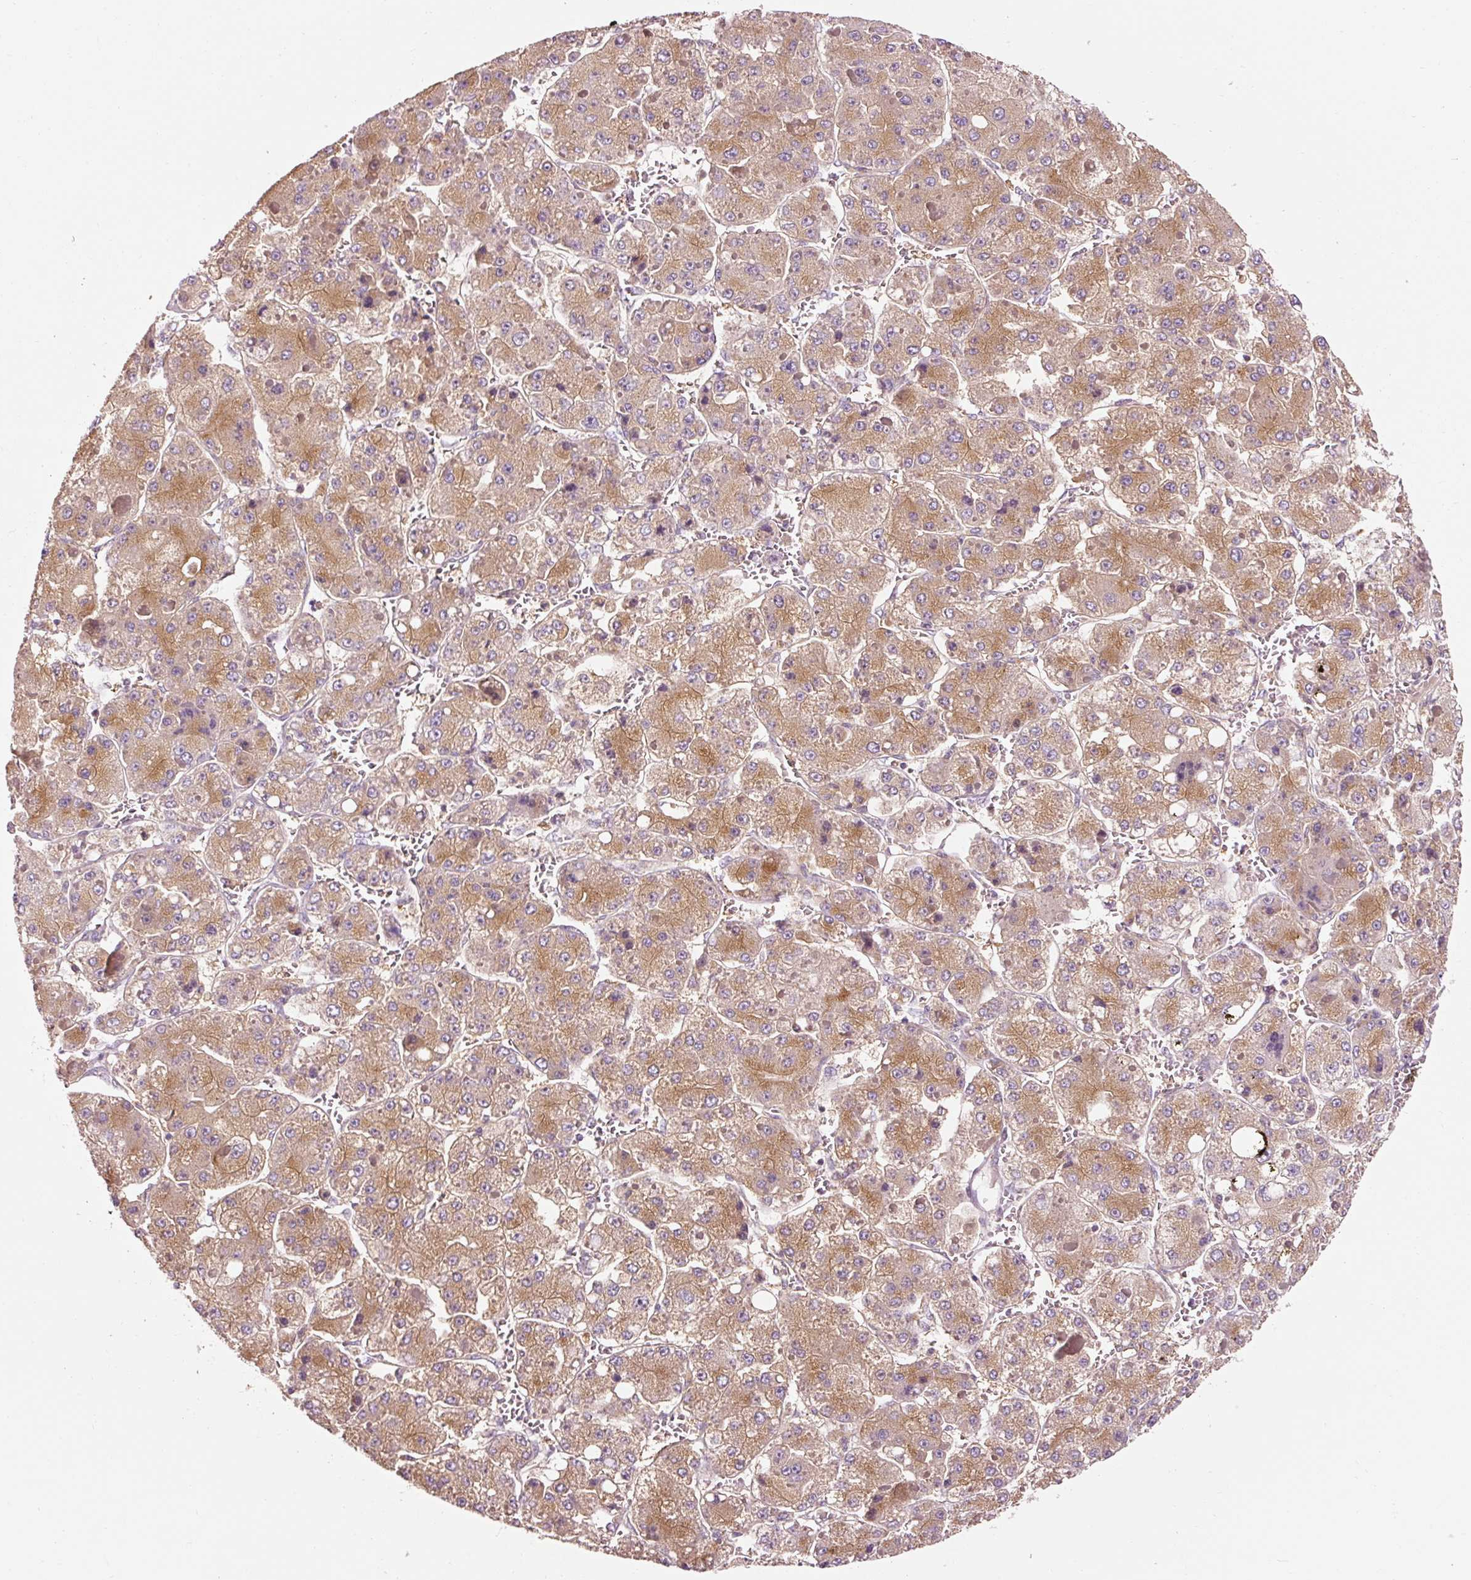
{"staining": {"intensity": "moderate", "quantity": ">75%", "location": "cytoplasmic/membranous"}, "tissue": "liver cancer", "cell_type": "Tumor cells", "image_type": "cancer", "snomed": [{"axis": "morphology", "description": "Carcinoma, Hepatocellular, NOS"}, {"axis": "topography", "description": "Liver"}], "caption": "Immunohistochemical staining of human liver cancer demonstrates moderate cytoplasmic/membranous protein staining in approximately >75% of tumor cells.", "gene": "NAPA", "patient": {"sex": "female", "age": 73}}